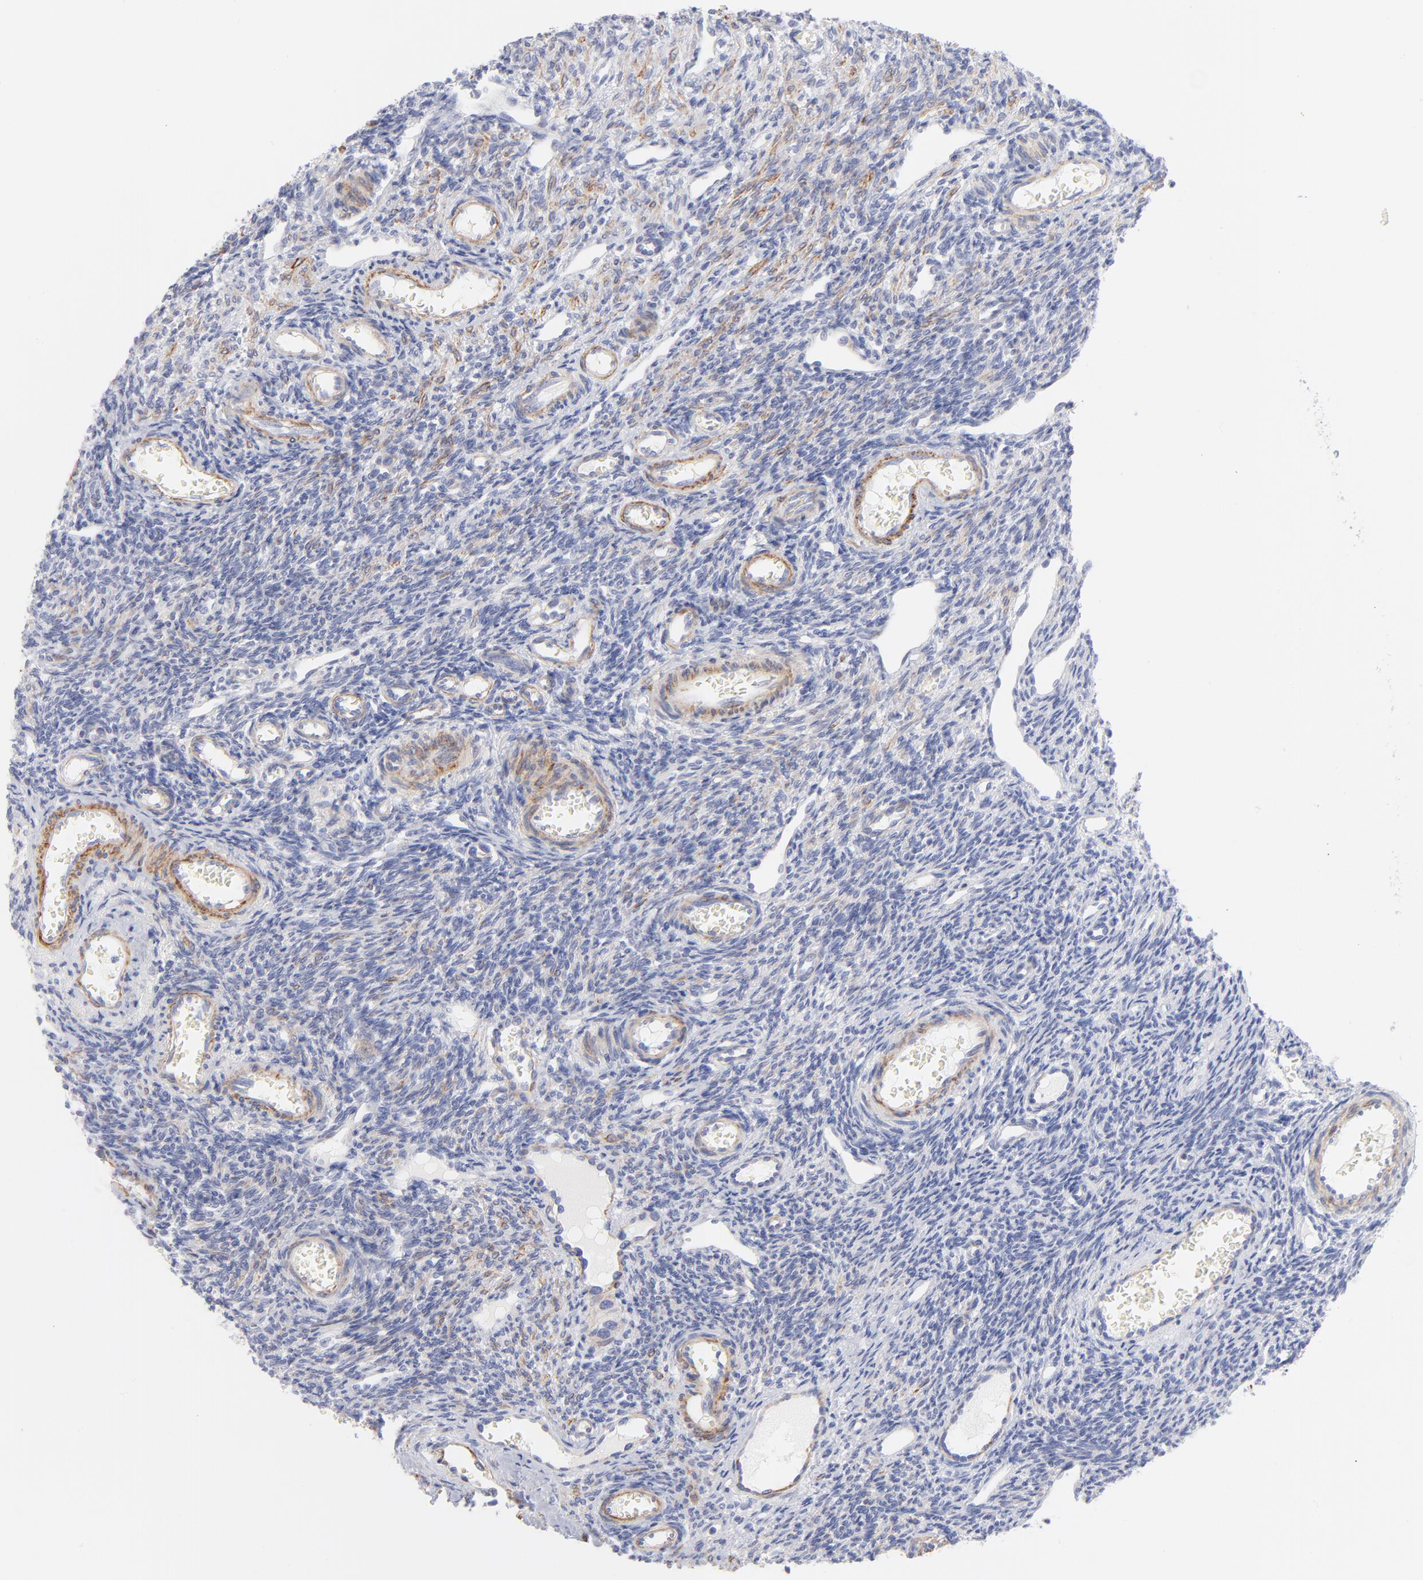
{"staining": {"intensity": "negative", "quantity": "none", "location": "none"}, "tissue": "ovary", "cell_type": "Ovarian stroma cells", "image_type": "normal", "snomed": [{"axis": "morphology", "description": "Normal tissue, NOS"}, {"axis": "topography", "description": "Ovary"}], "caption": "This image is of benign ovary stained with IHC to label a protein in brown with the nuclei are counter-stained blue. There is no positivity in ovarian stroma cells.", "gene": "ACTA2", "patient": {"sex": "female", "age": 33}}